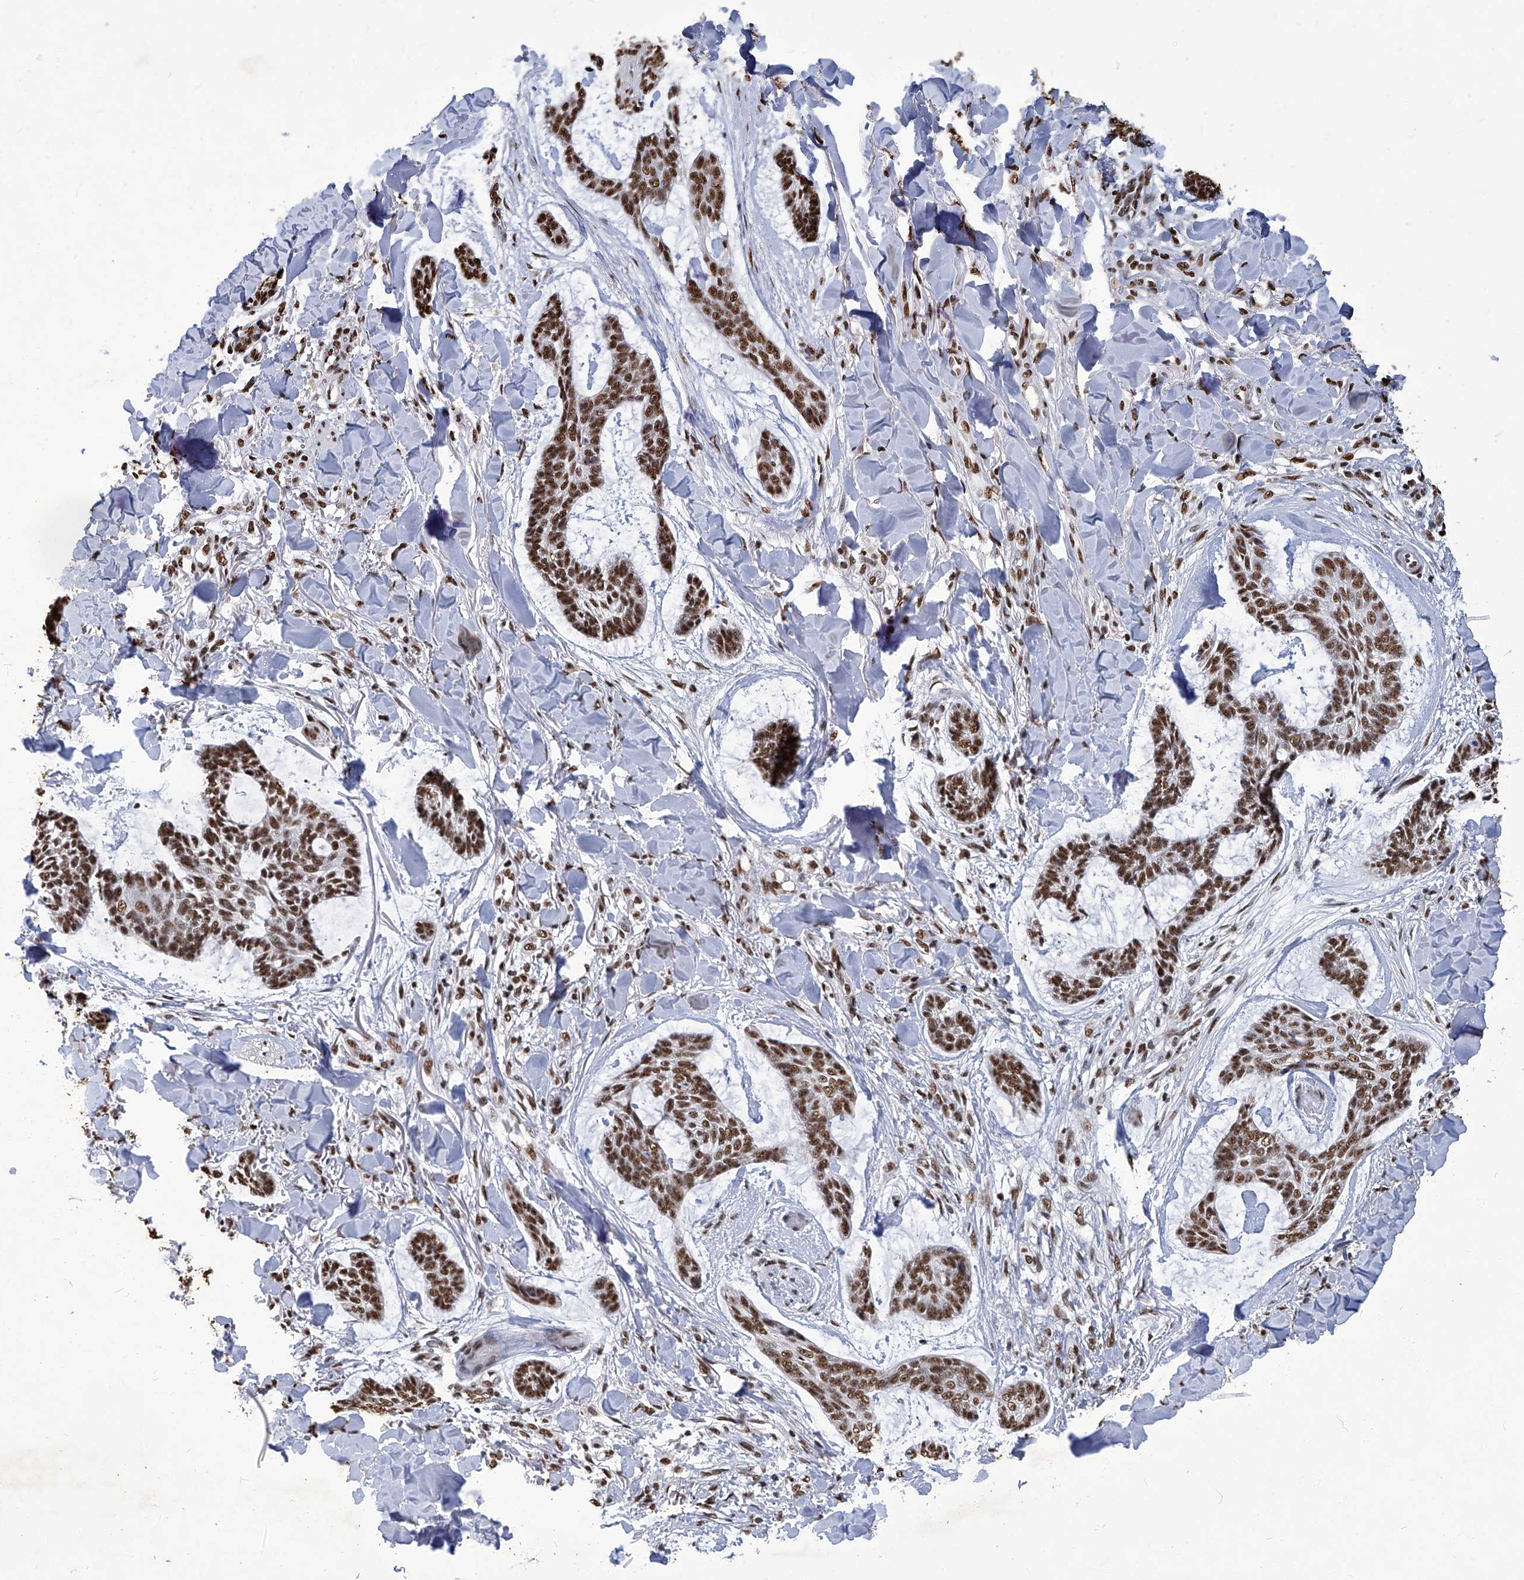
{"staining": {"intensity": "strong", "quantity": ">75%", "location": "nuclear"}, "tissue": "skin cancer", "cell_type": "Tumor cells", "image_type": "cancer", "snomed": [{"axis": "morphology", "description": "Basal cell carcinoma"}, {"axis": "topography", "description": "Skin"}], "caption": "High-power microscopy captured an immunohistochemistry (IHC) photomicrograph of skin basal cell carcinoma, revealing strong nuclear positivity in approximately >75% of tumor cells.", "gene": "HBP1", "patient": {"sex": "male", "age": 43}}